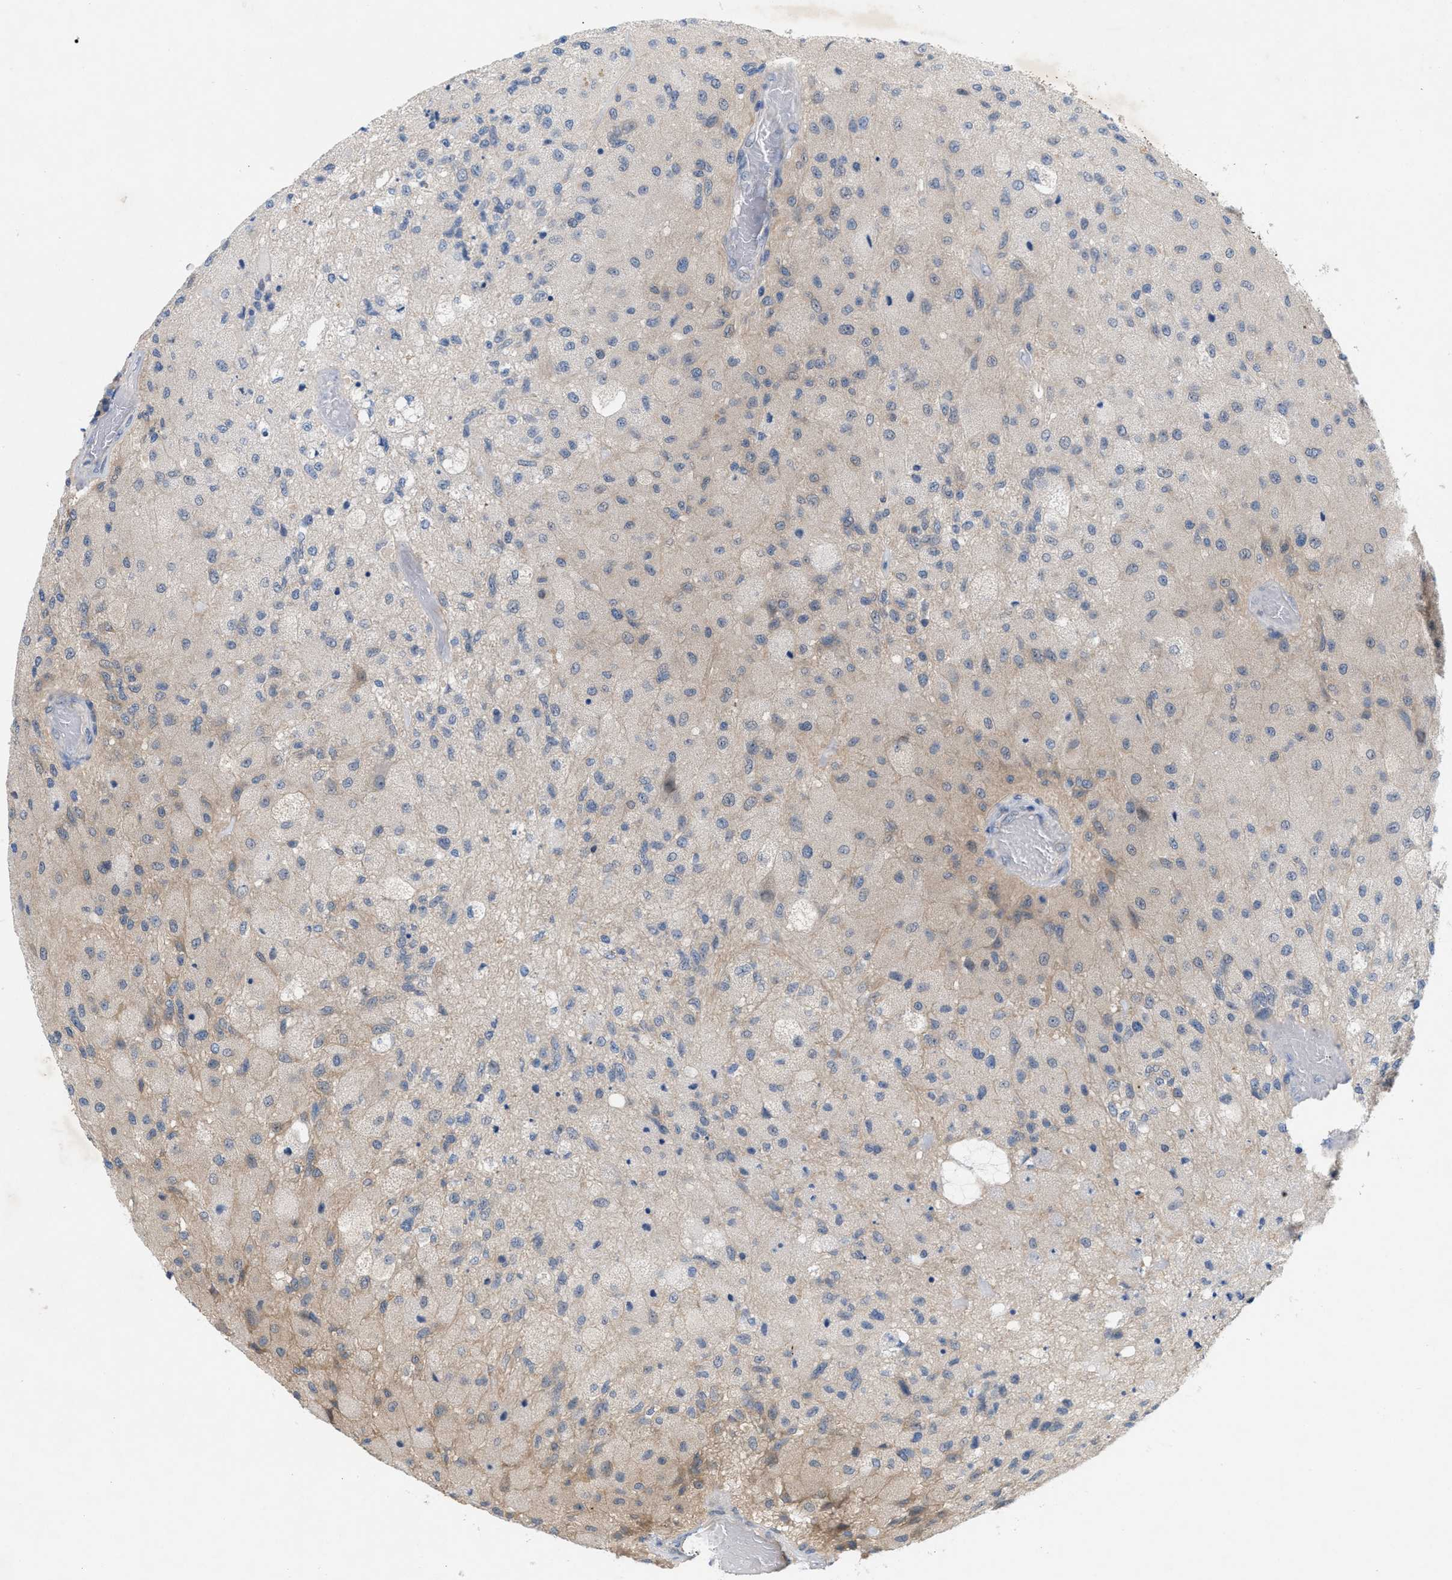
{"staining": {"intensity": "negative", "quantity": "none", "location": "none"}, "tissue": "glioma", "cell_type": "Tumor cells", "image_type": "cancer", "snomed": [{"axis": "morphology", "description": "Normal tissue, NOS"}, {"axis": "morphology", "description": "Glioma, malignant, High grade"}, {"axis": "topography", "description": "Cerebral cortex"}], "caption": "Glioma was stained to show a protein in brown. There is no significant expression in tumor cells.", "gene": "WIPI2", "patient": {"sex": "male", "age": 77}}